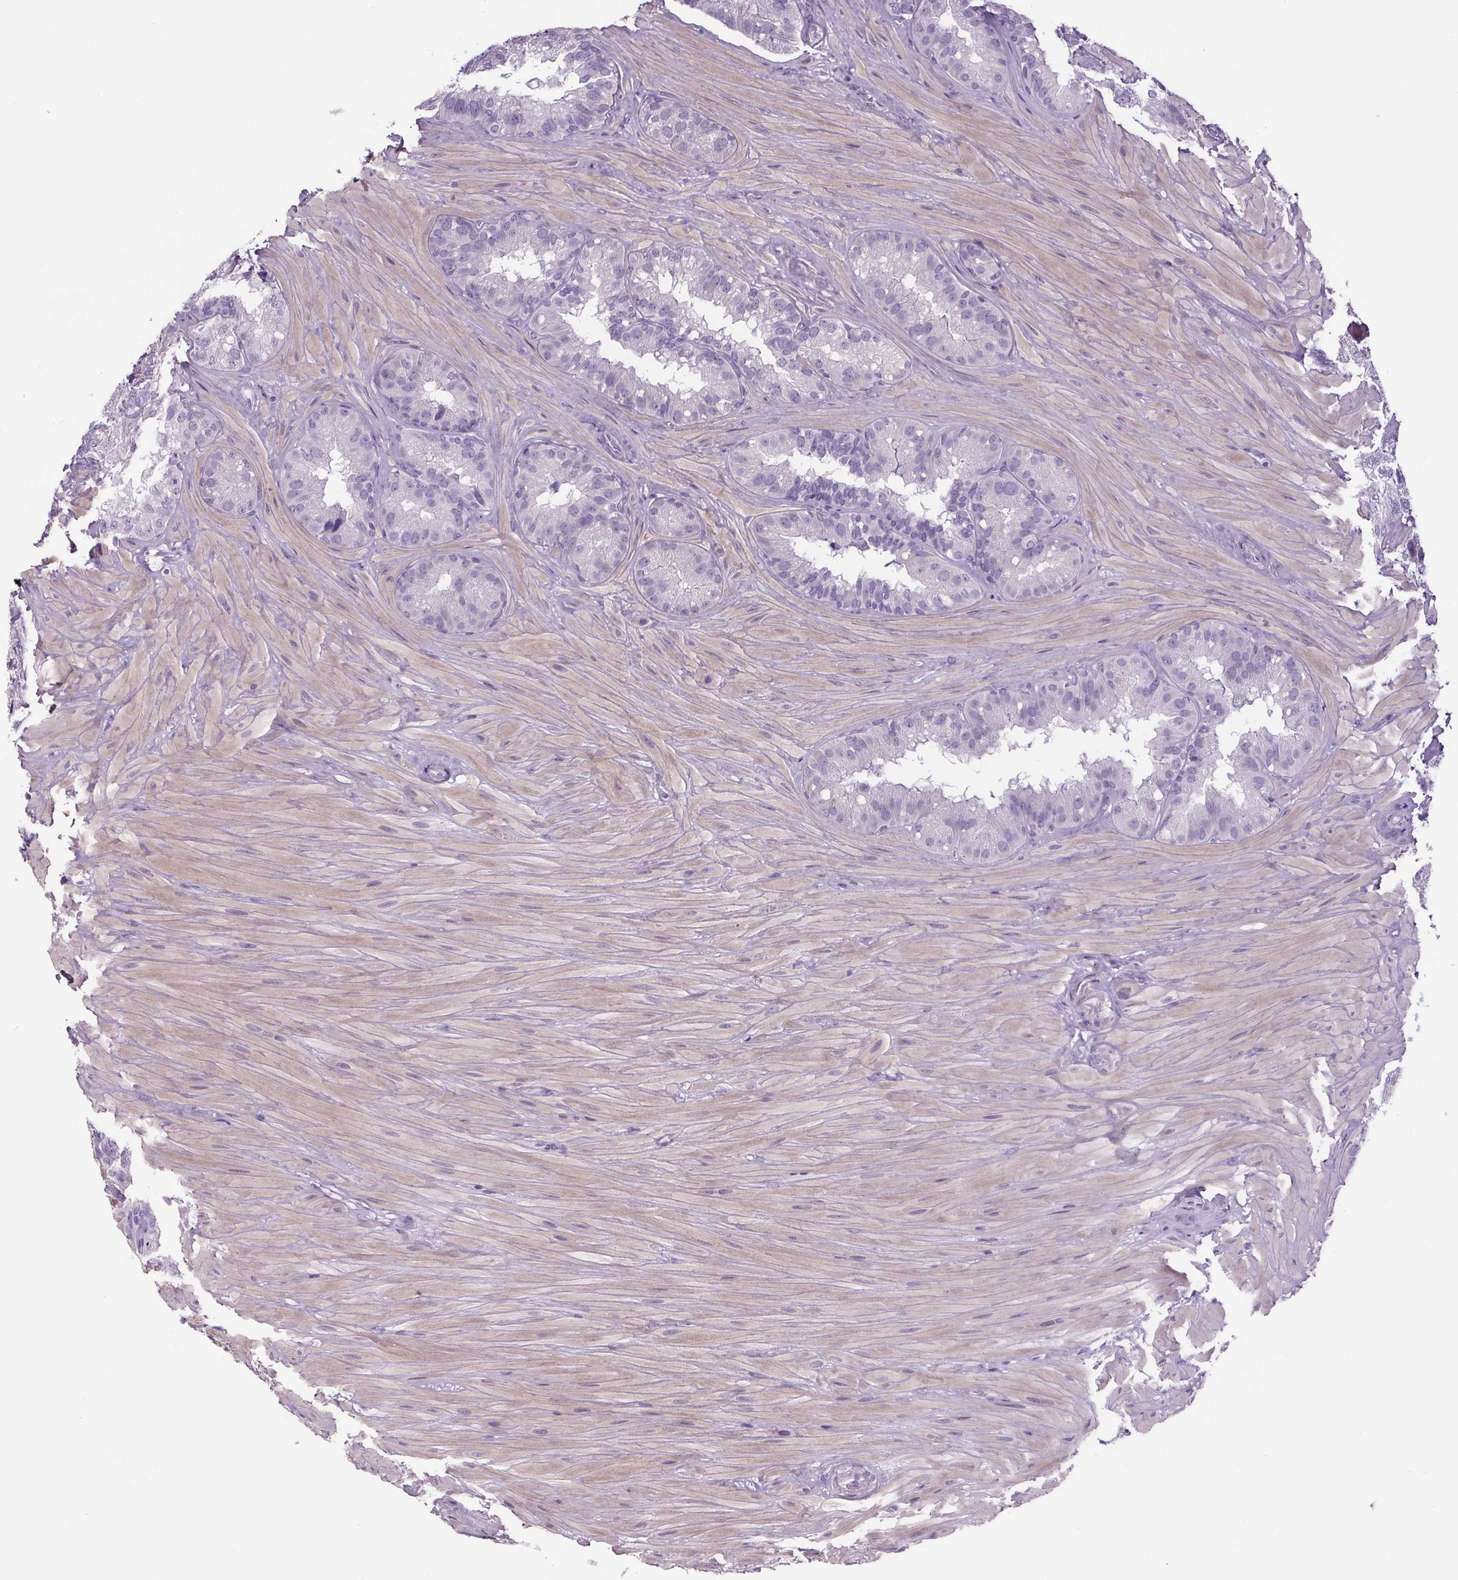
{"staining": {"intensity": "negative", "quantity": "none", "location": "none"}, "tissue": "seminal vesicle", "cell_type": "Glandular cells", "image_type": "normal", "snomed": [{"axis": "morphology", "description": "Normal tissue, NOS"}, {"axis": "topography", "description": "Seminal veicle"}], "caption": "Immunohistochemical staining of unremarkable seminal vesicle displays no significant staining in glandular cells.", "gene": "ELAVL2", "patient": {"sex": "male", "age": 60}}